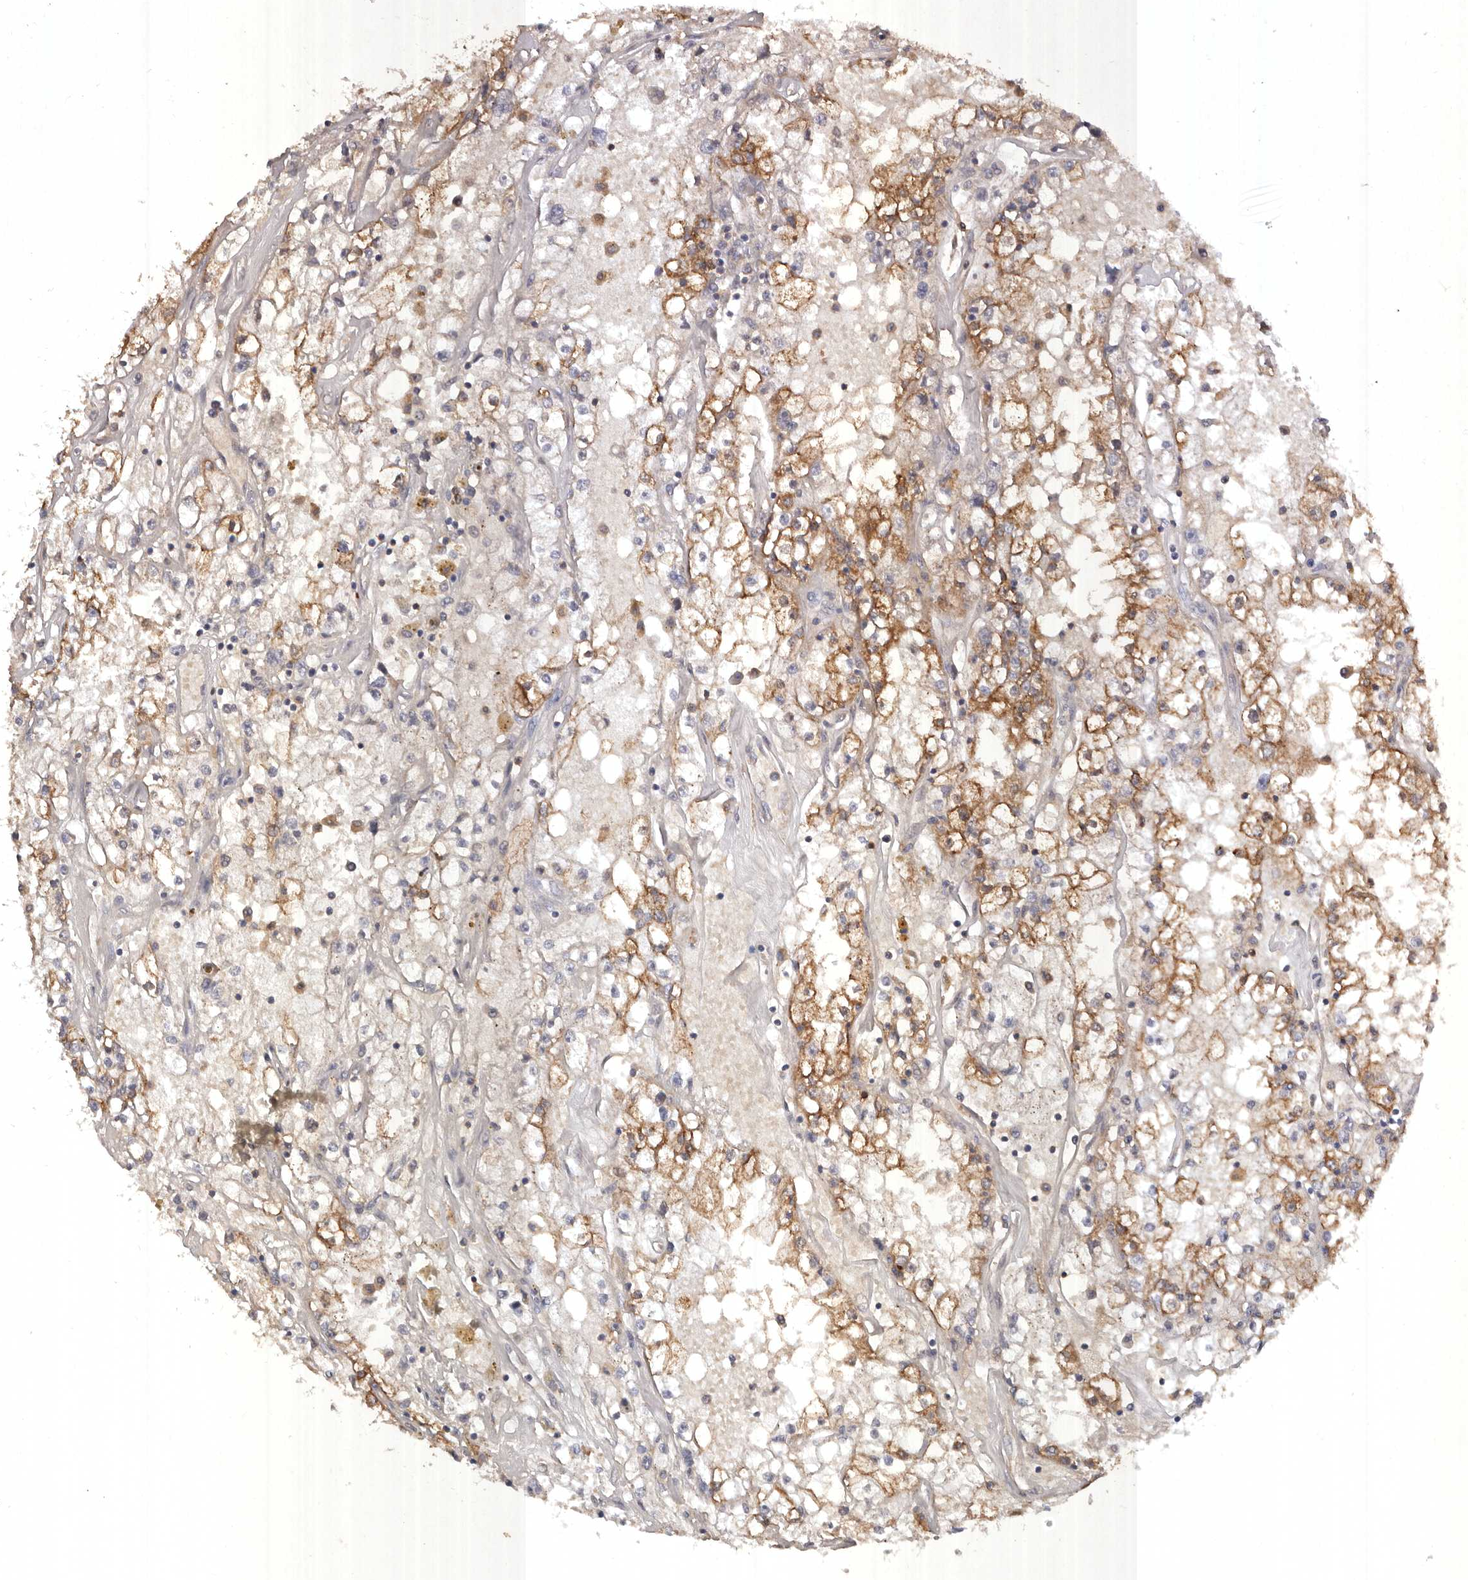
{"staining": {"intensity": "moderate", "quantity": "25%-75%", "location": "cytoplasmic/membranous"}, "tissue": "renal cancer", "cell_type": "Tumor cells", "image_type": "cancer", "snomed": [{"axis": "morphology", "description": "Adenocarcinoma, NOS"}, {"axis": "topography", "description": "Kidney"}], "caption": "Tumor cells reveal moderate cytoplasmic/membranous positivity in approximately 25%-75% of cells in renal cancer.", "gene": "EDEM1", "patient": {"sex": "male", "age": 56}}